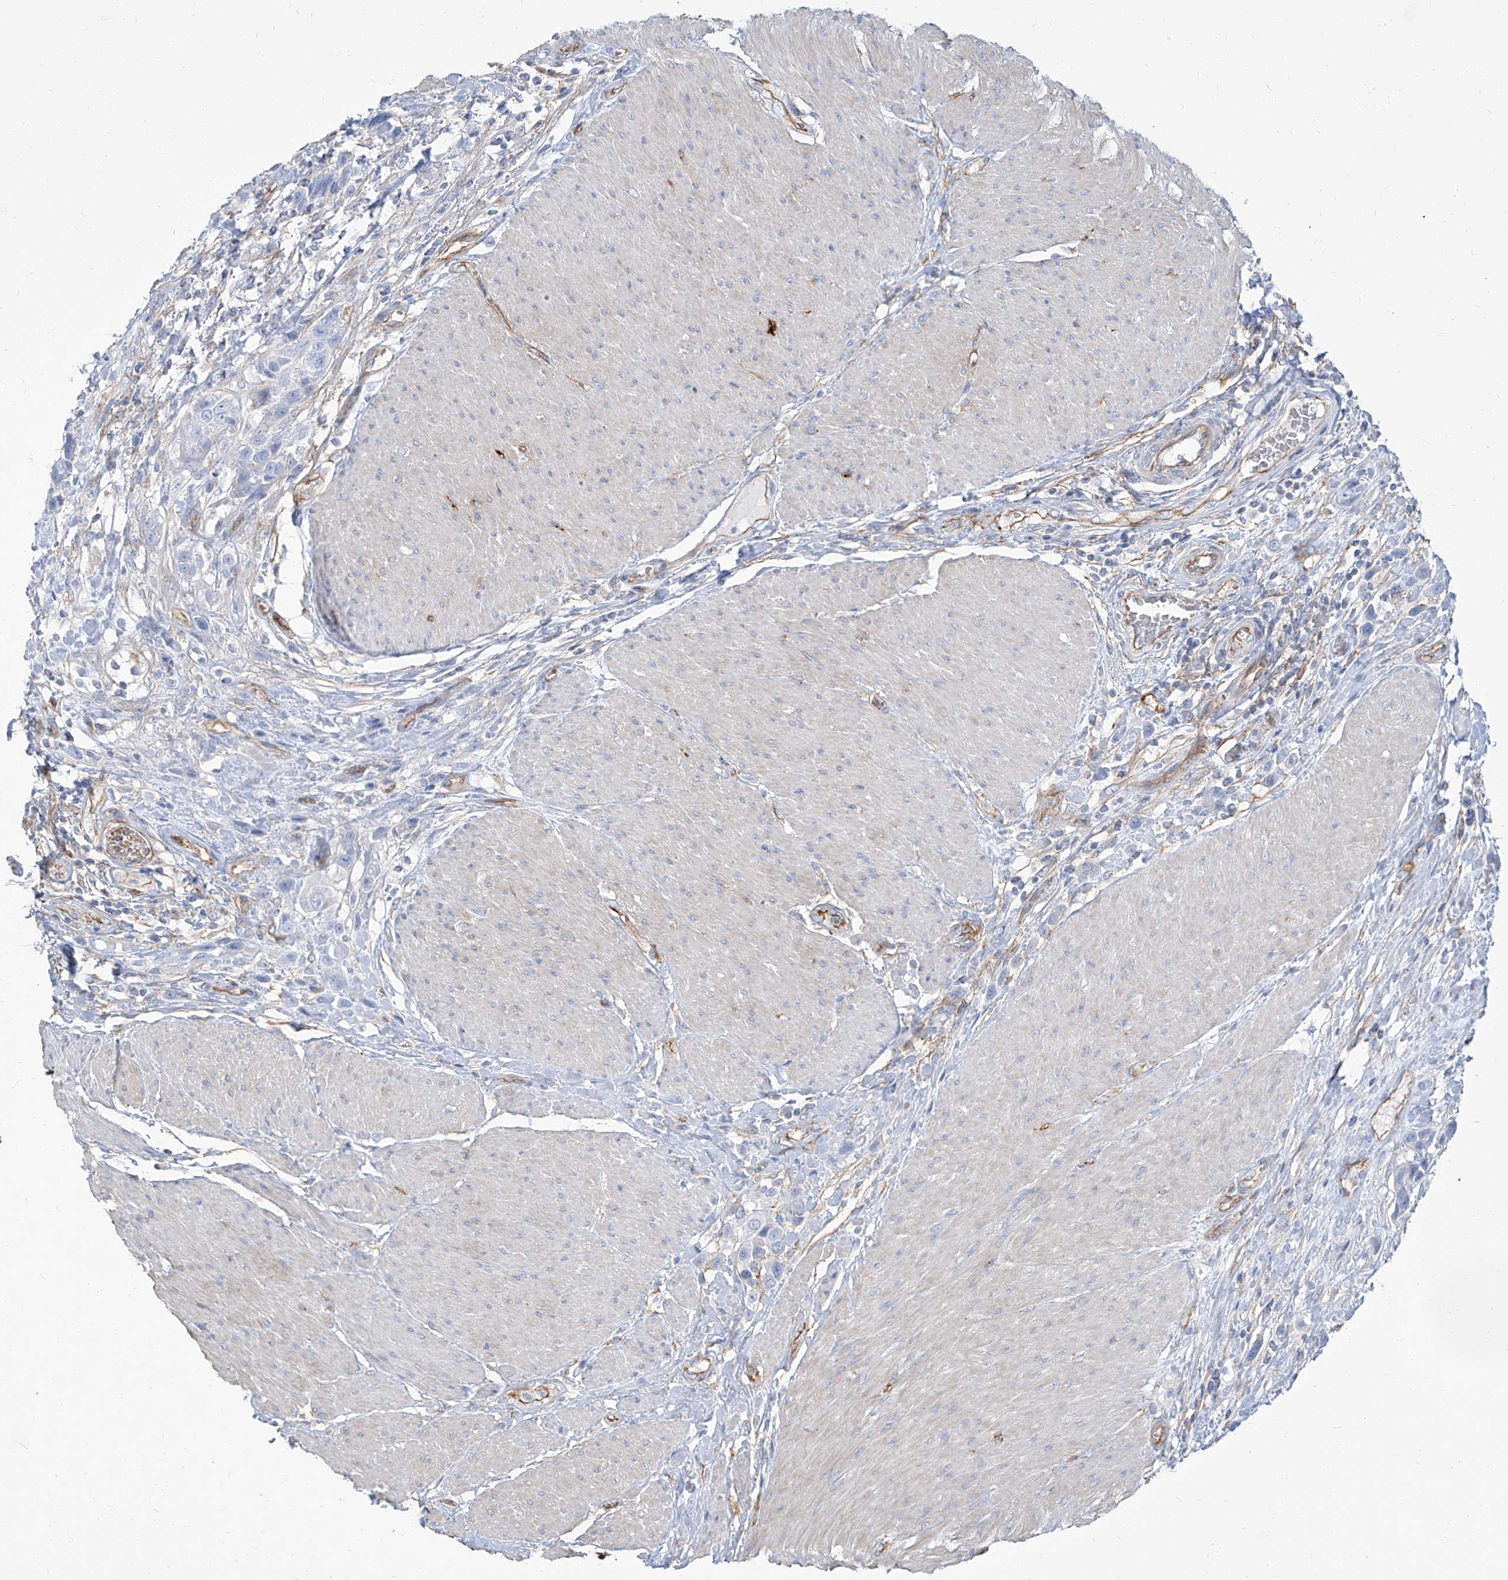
{"staining": {"intensity": "negative", "quantity": "none", "location": "none"}, "tissue": "urothelial cancer", "cell_type": "Tumor cells", "image_type": "cancer", "snomed": [{"axis": "morphology", "description": "Urothelial carcinoma, High grade"}, {"axis": "topography", "description": "Urinary bladder"}], "caption": "Immunohistochemistry (IHC) micrograph of neoplastic tissue: human urothelial carcinoma (high-grade) stained with DAB shows no significant protein positivity in tumor cells. Brightfield microscopy of immunohistochemistry stained with DAB (brown) and hematoxylin (blue), captured at high magnification.", "gene": "TXLNB", "patient": {"sex": "male", "age": 50}}